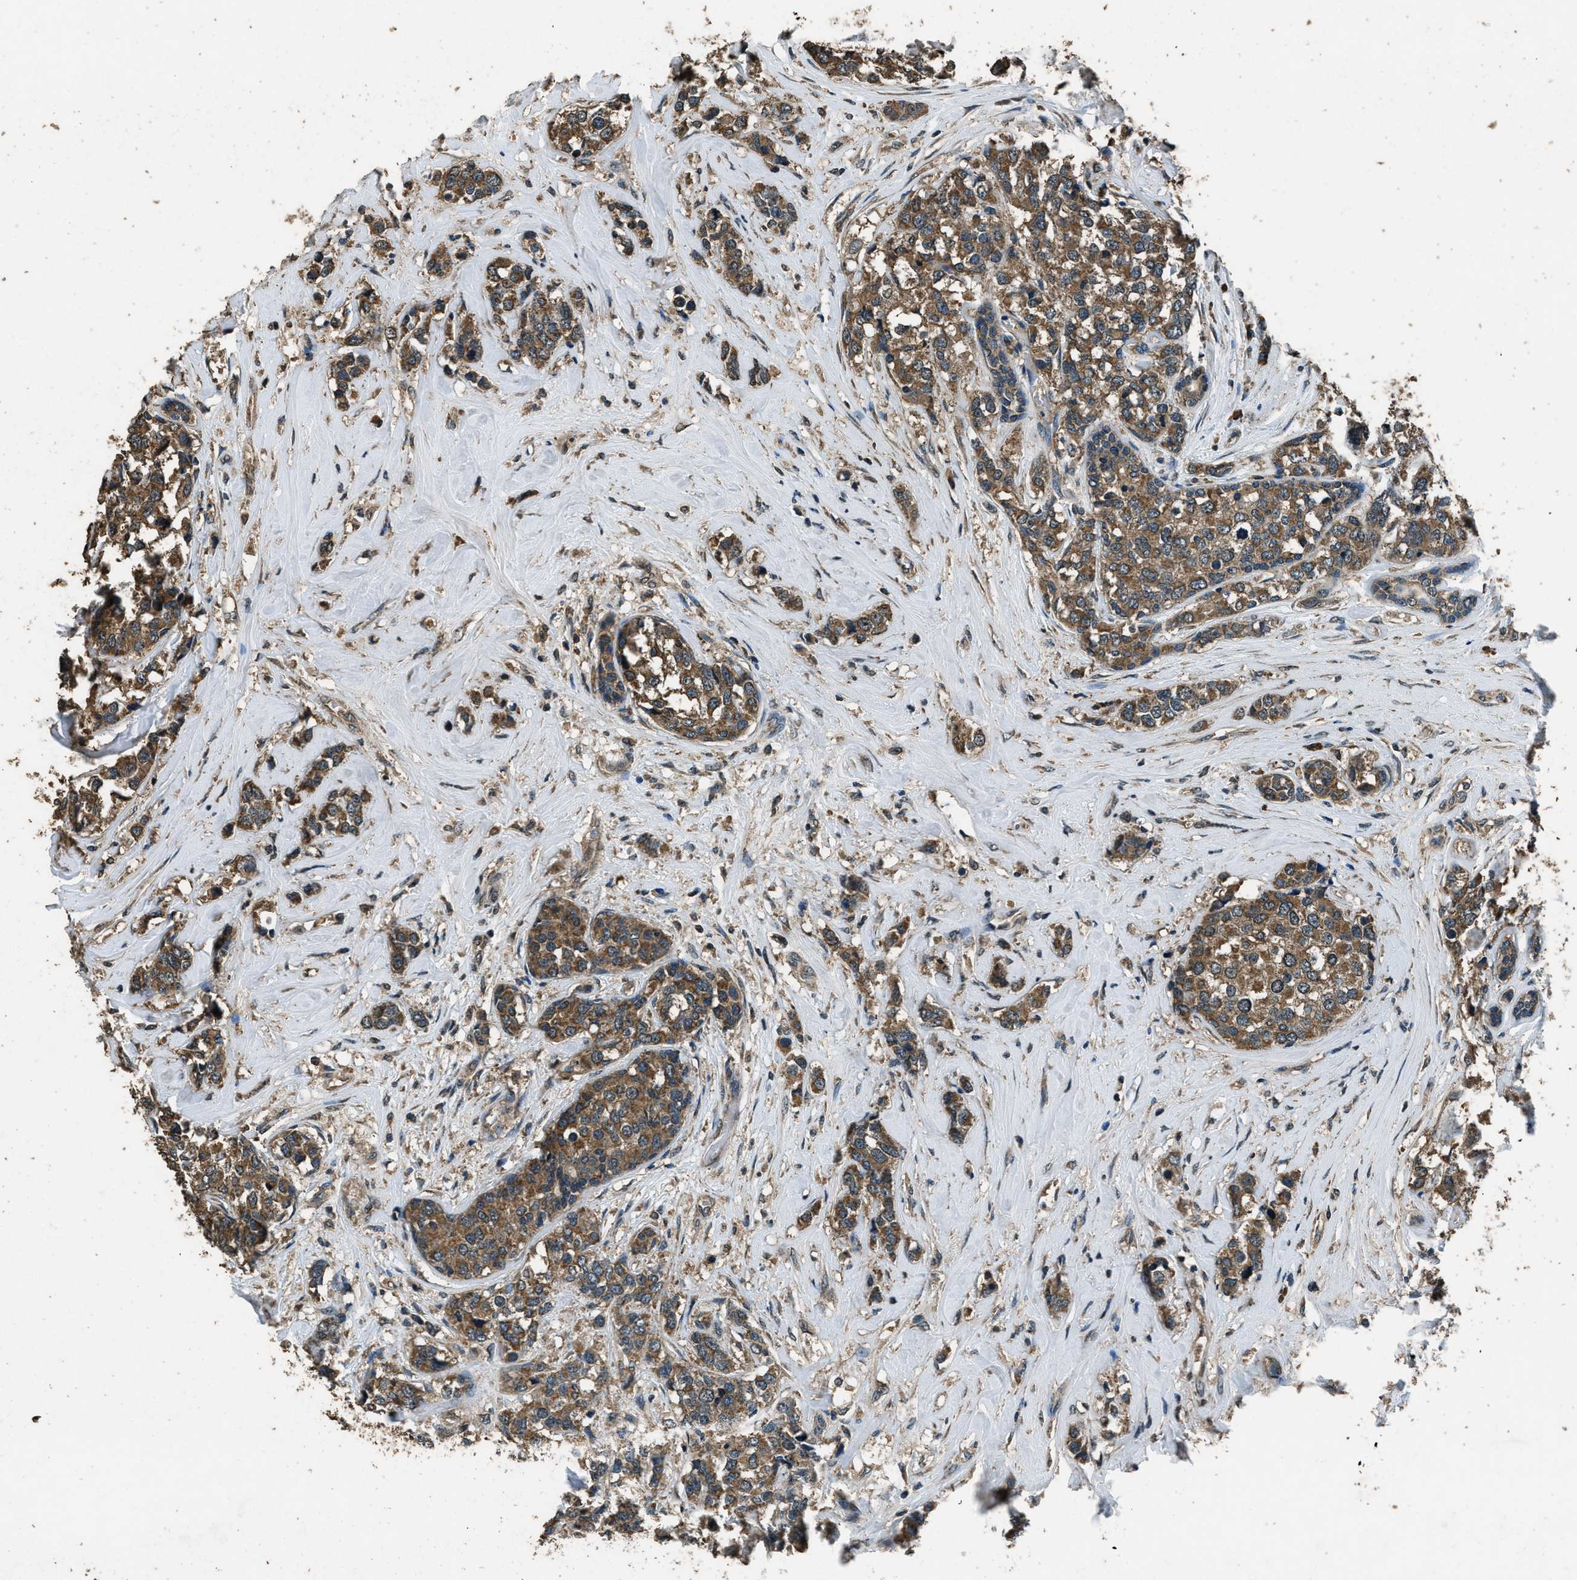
{"staining": {"intensity": "moderate", "quantity": ">75%", "location": "cytoplasmic/membranous"}, "tissue": "breast cancer", "cell_type": "Tumor cells", "image_type": "cancer", "snomed": [{"axis": "morphology", "description": "Lobular carcinoma"}, {"axis": "topography", "description": "Breast"}], "caption": "This is a micrograph of IHC staining of breast cancer (lobular carcinoma), which shows moderate staining in the cytoplasmic/membranous of tumor cells.", "gene": "SALL3", "patient": {"sex": "female", "age": 59}}